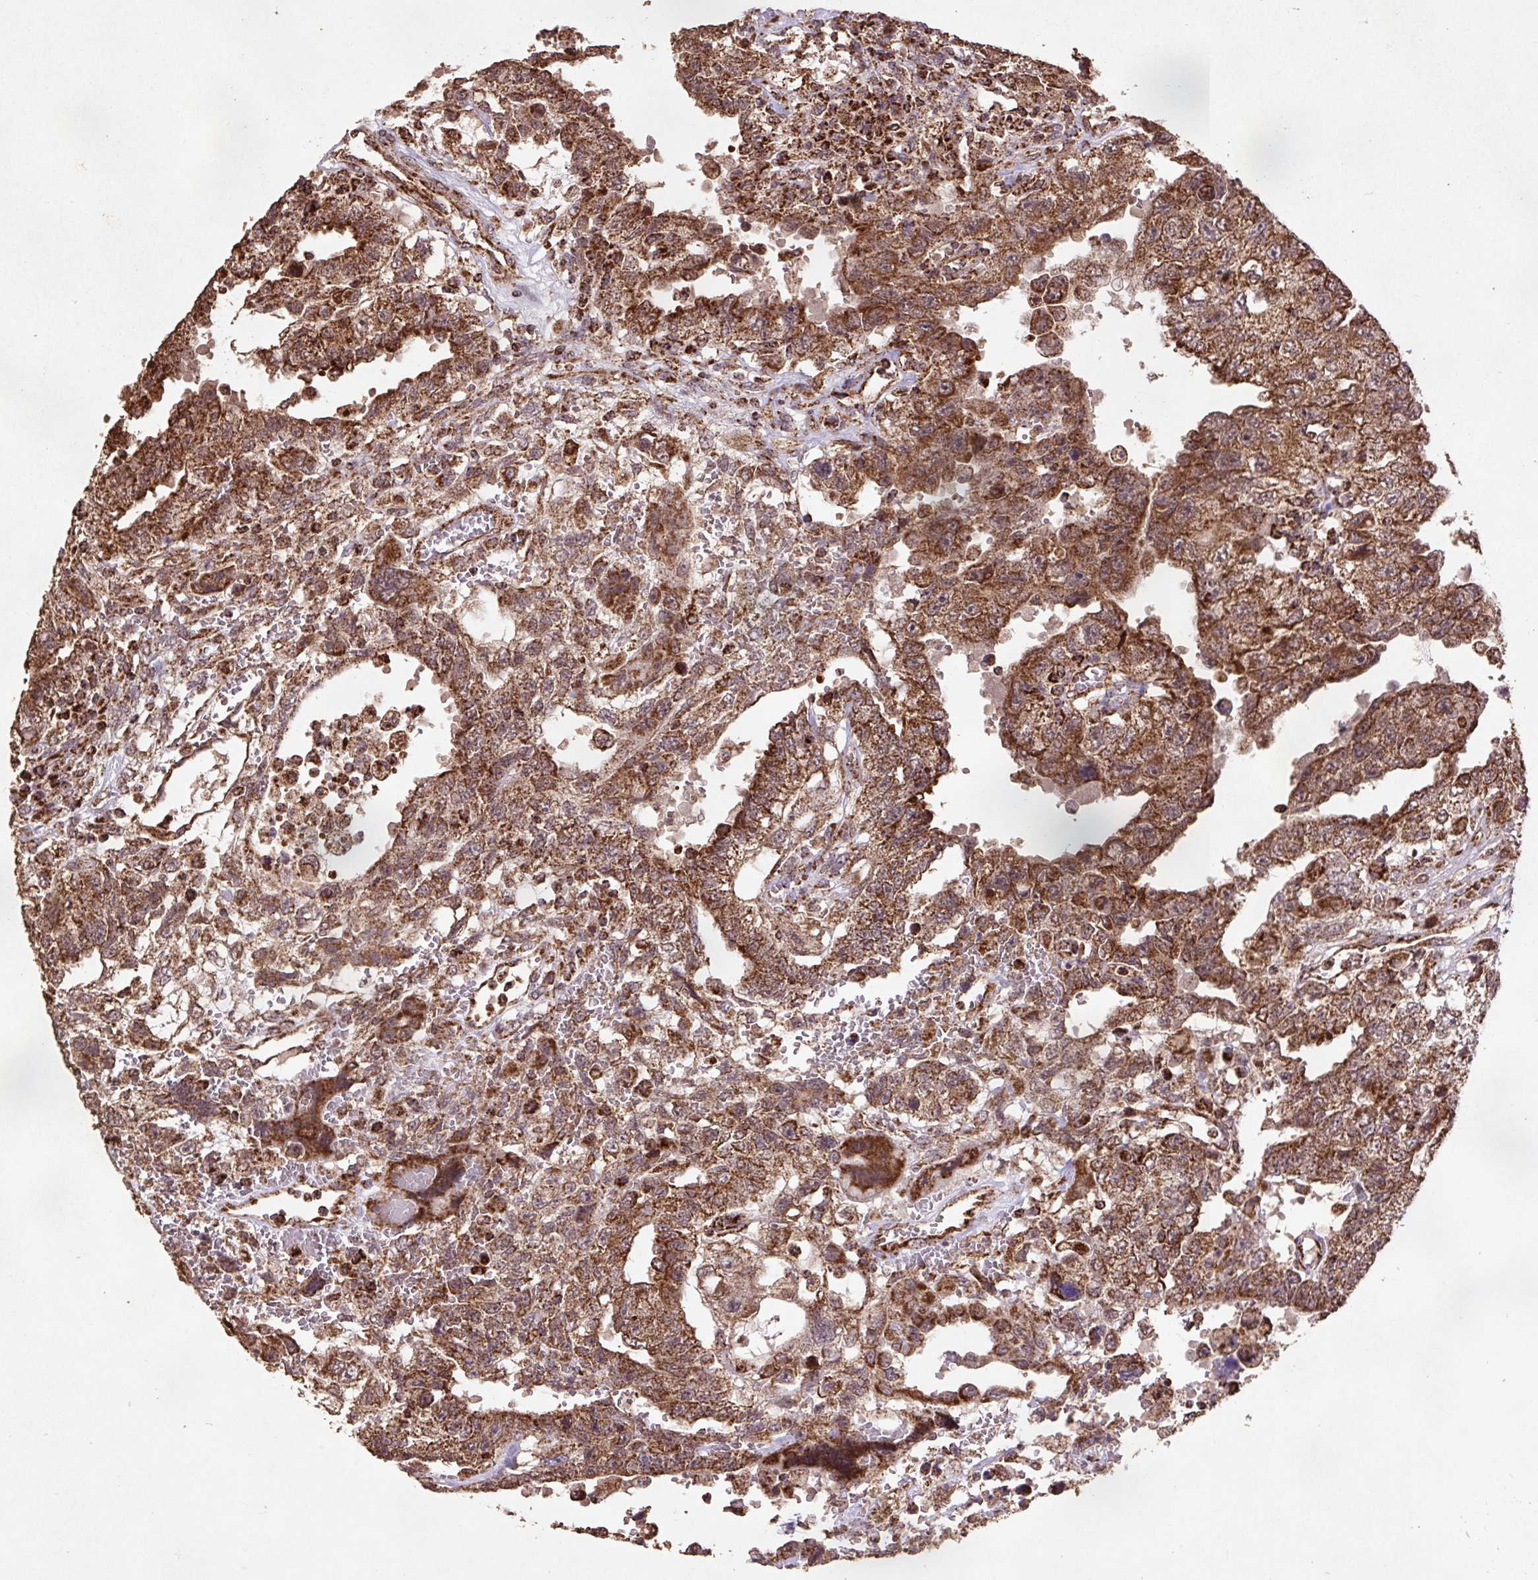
{"staining": {"intensity": "moderate", "quantity": ">75%", "location": "cytoplasmic/membranous"}, "tissue": "testis cancer", "cell_type": "Tumor cells", "image_type": "cancer", "snomed": [{"axis": "morphology", "description": "Carcinoma, Embryonal, NOS"}, {"axis": "topography", "description": "Testis"}], "caption": "Approximately >75% of tumor cells in testis embryonal carcinoma exhibit moderate cytoplasmic/membranous protein positivity as visualized by brown immunohistochemical staining.", "gene": "ATP5F1A", "patient": {"sex": "male", "age": 26}}